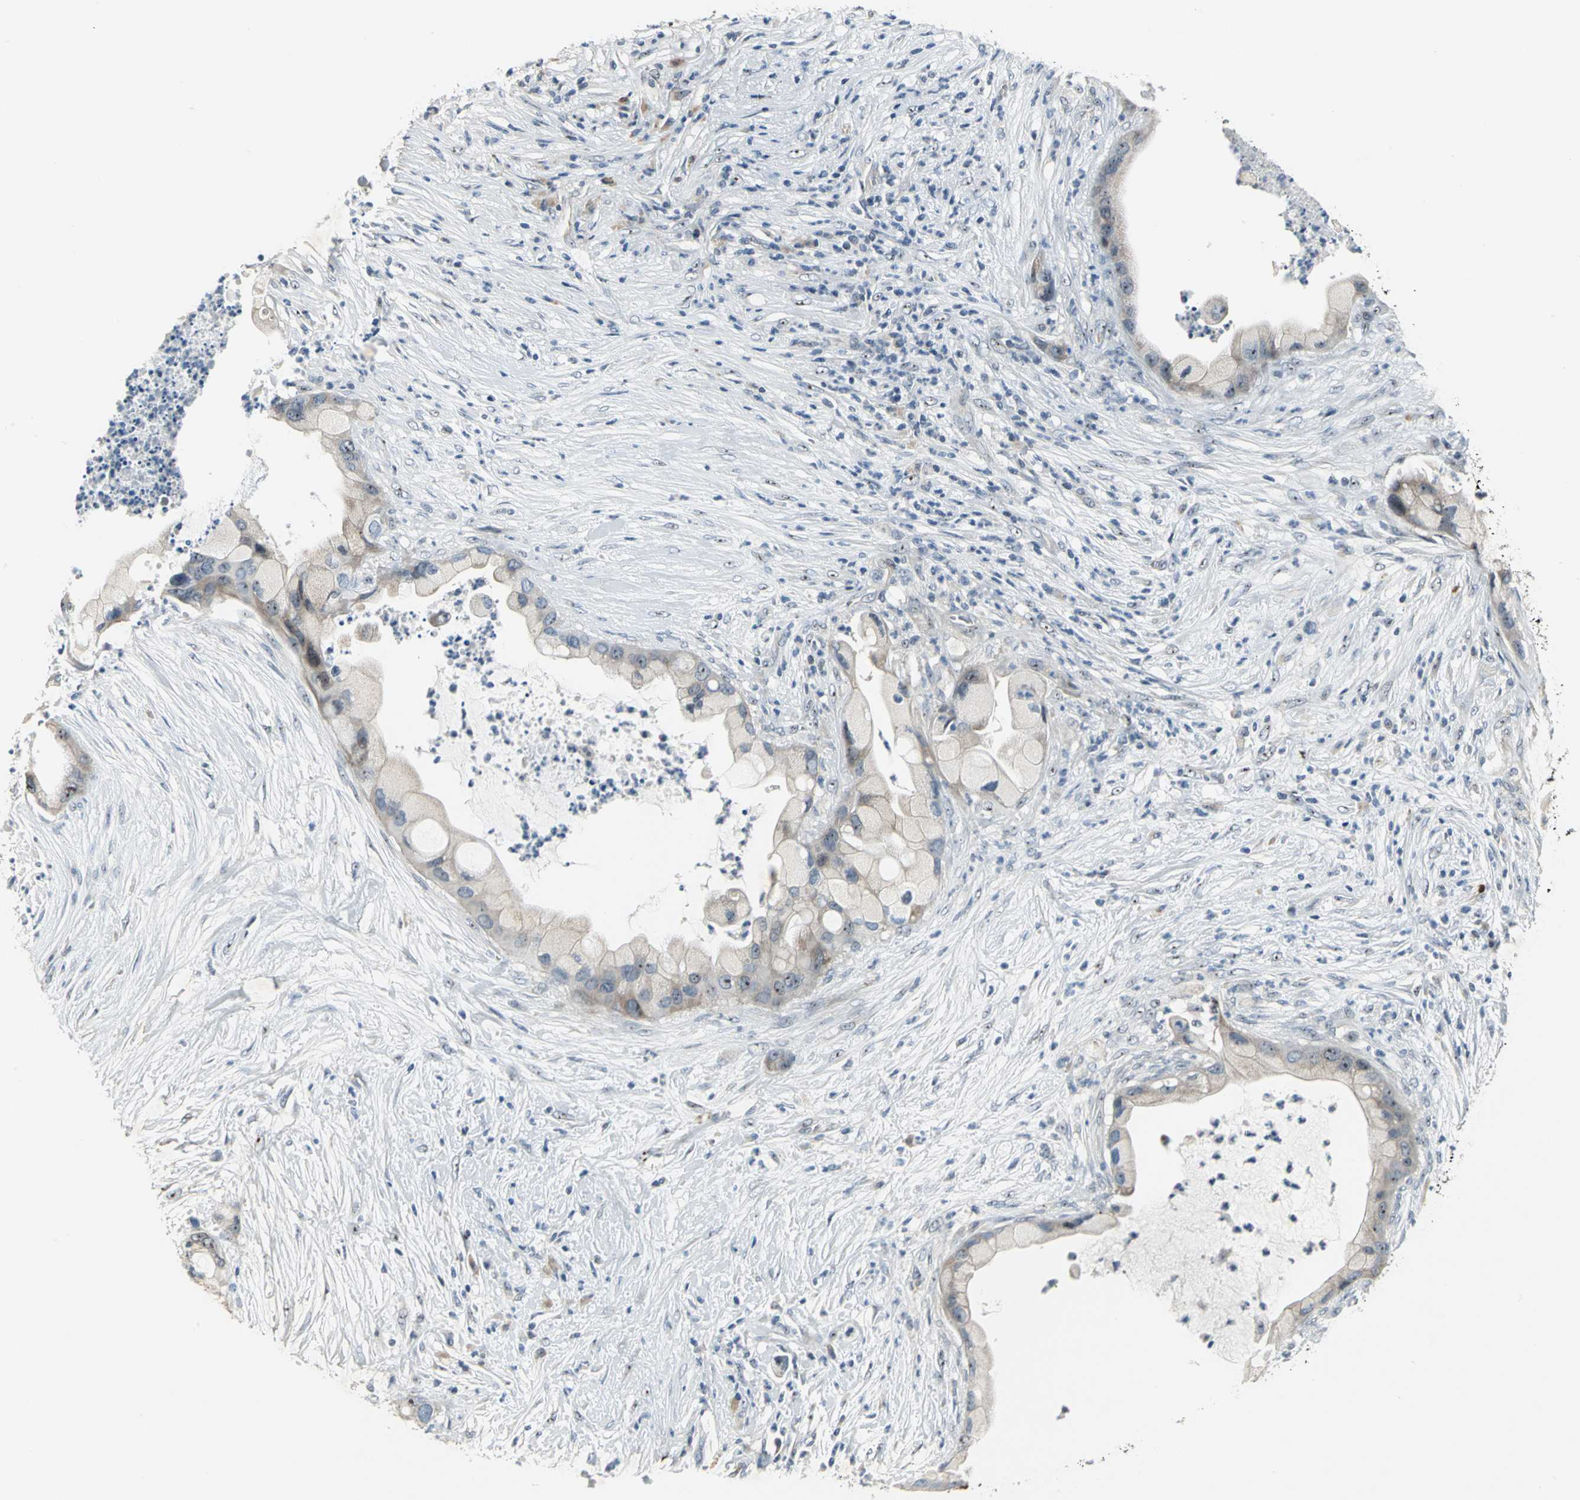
{"staining": {"intensity": "moderate", "quantity": ">75%", "location": "nuclear"}, "tissue": "pancreatic cancer", "cell_type": "Tumor cells", "image_type": "cancer", "snomed": [{"axis": "morphology", "description": "Adenocarcinoma, NOS"}, {"axis": "topography", "description": "Pancreas"}], "caption": "Adenocarcinoma (pancreatic) stained with DAB (3,3'-diaminobenzidine) immunohistochemistry shows medium levels of moderate nuclear staining in about >75% of tumor cells. (DAB (3,3'-diaminobenzidine) = brown stain, brightfield microscopy at high magnification).", "gene": "MYBBP1A", "patient": {"sex": "female", "age": 59}}